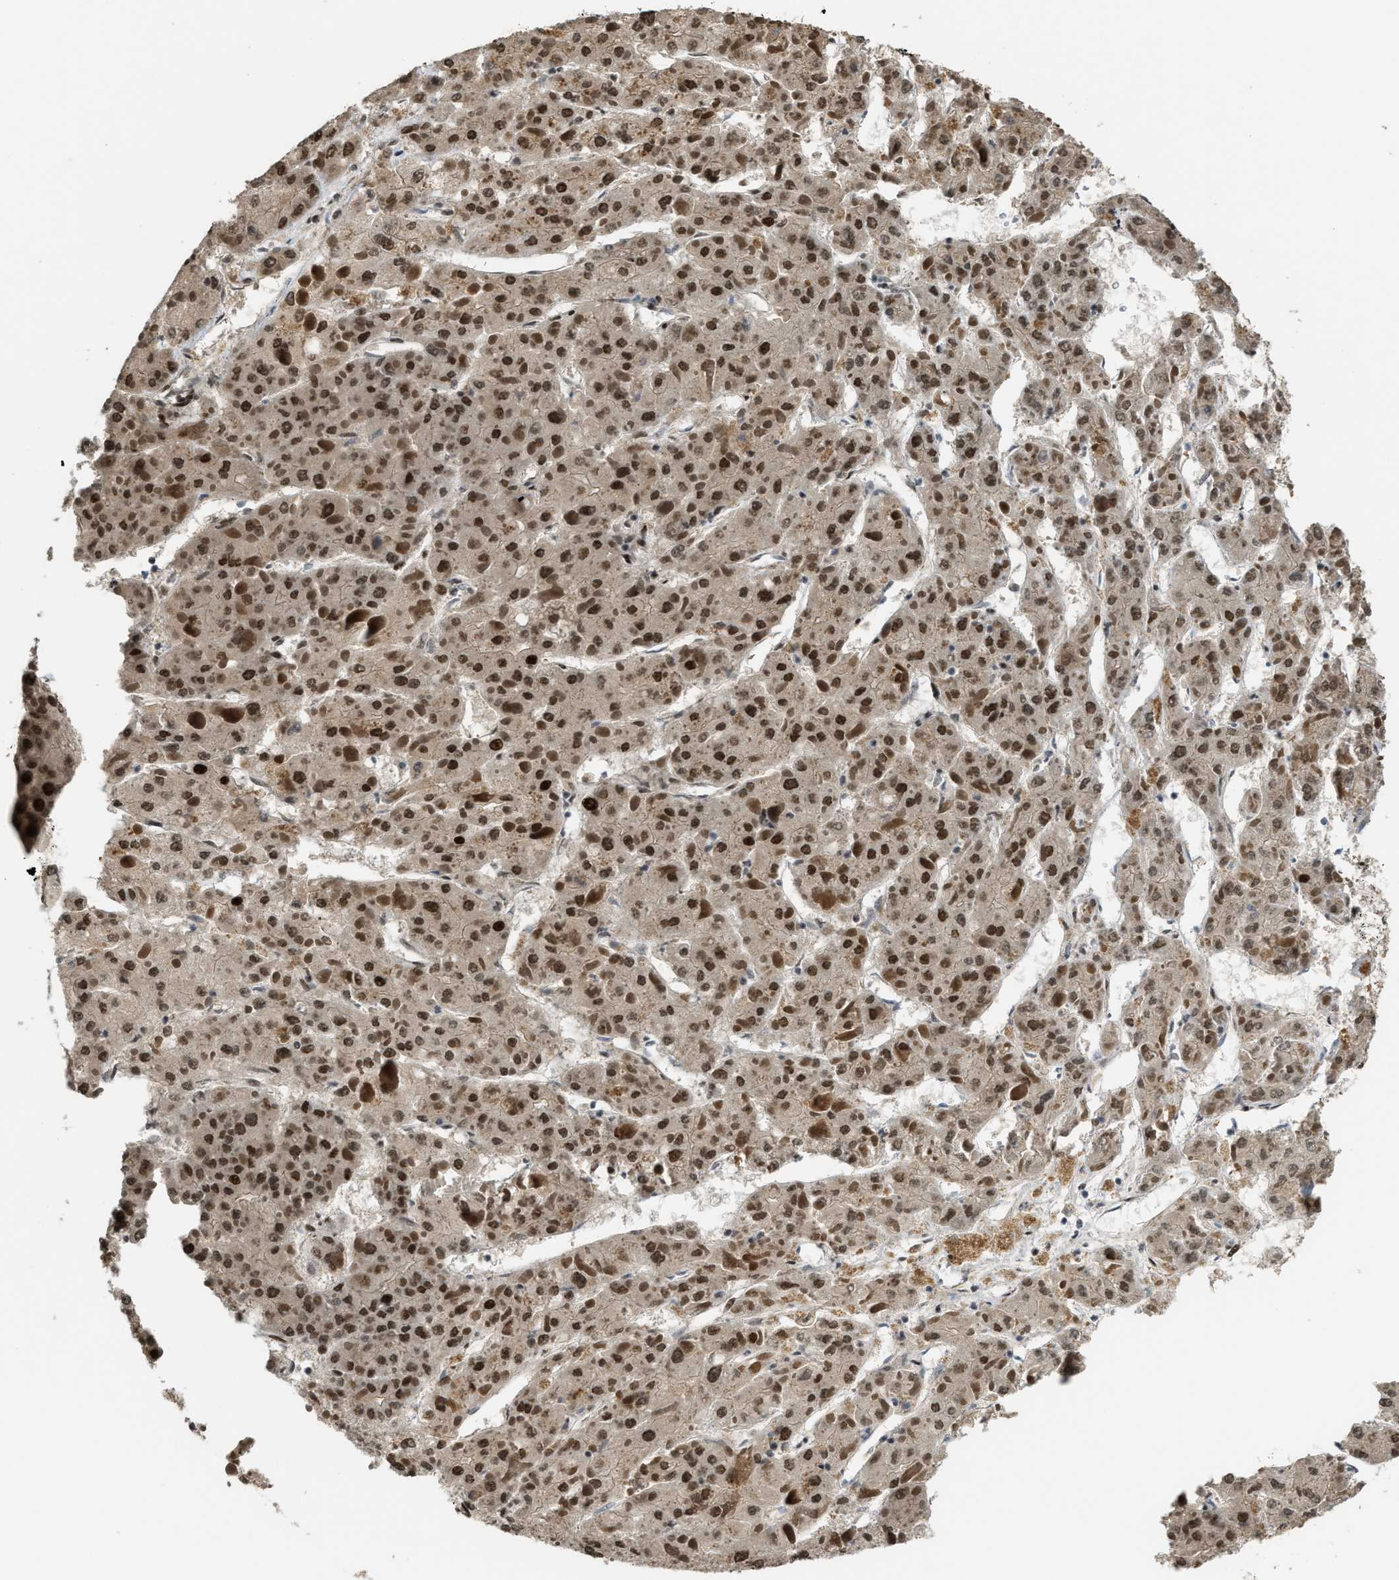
{"staining": {"intensity": "moderate", "quantity": ">75%", "location": "nuclear"}, "tissue": "liver cancer", "cell_type": "Tumor cells", "image_type": "cancer", "snomed": [{"axis": "morphology", "description": "Carcinoma, Hepatocellular, NOS"}, {"axis": "topography", "description": "Liver"}], "caption": "Immunohistochemical staining of liver cancer reveals medium levels of moderate nuclear protein staining in about >75% of tumor cells.", "gene": "SERTAD2", "patient": {"sex": "female", "age": 73}}